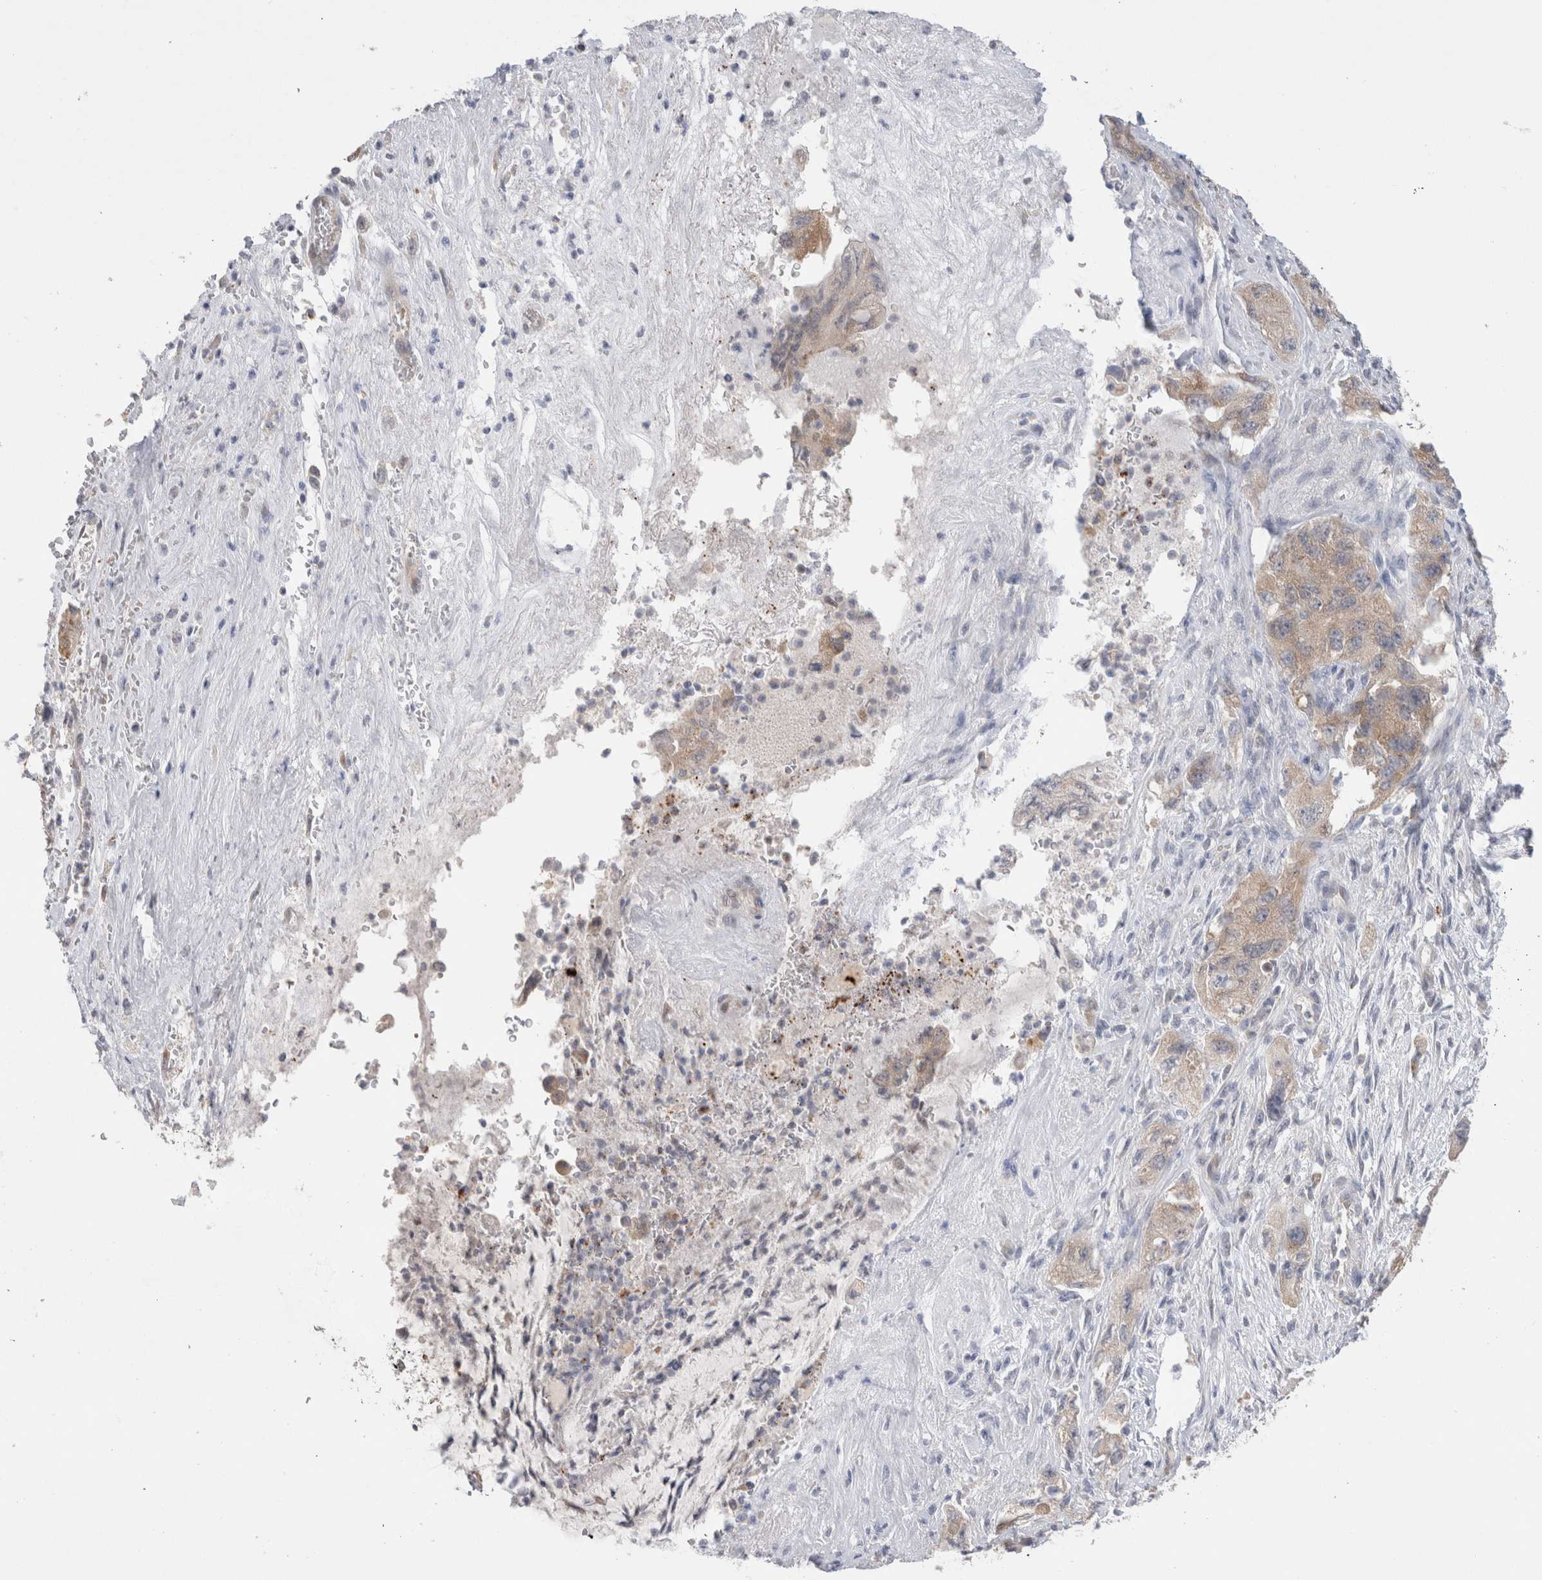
{"staining": {"intensity": "weak", "quantity": ">75%", "location": "cytoplasmic/membranous"}, "tissue": "pancreatic cancer", "cell_type": "Tumor cells", "image_type": "cancer", "snomed": [{"axis": "morphology", "description": "Adenocarcinoma, NOS"}, {"axis": "topography", "description": "Pancreas"}], "caption": "Immunohistochemistry image of pancreatic cancer stained for a protein (brown), which demonstrates low levels of weak cytoplasmic/membranous positivity in approximately >75% of tumor cells.", "gene": "NDOR1", "patient": {"sex": "female", "age": 73}}